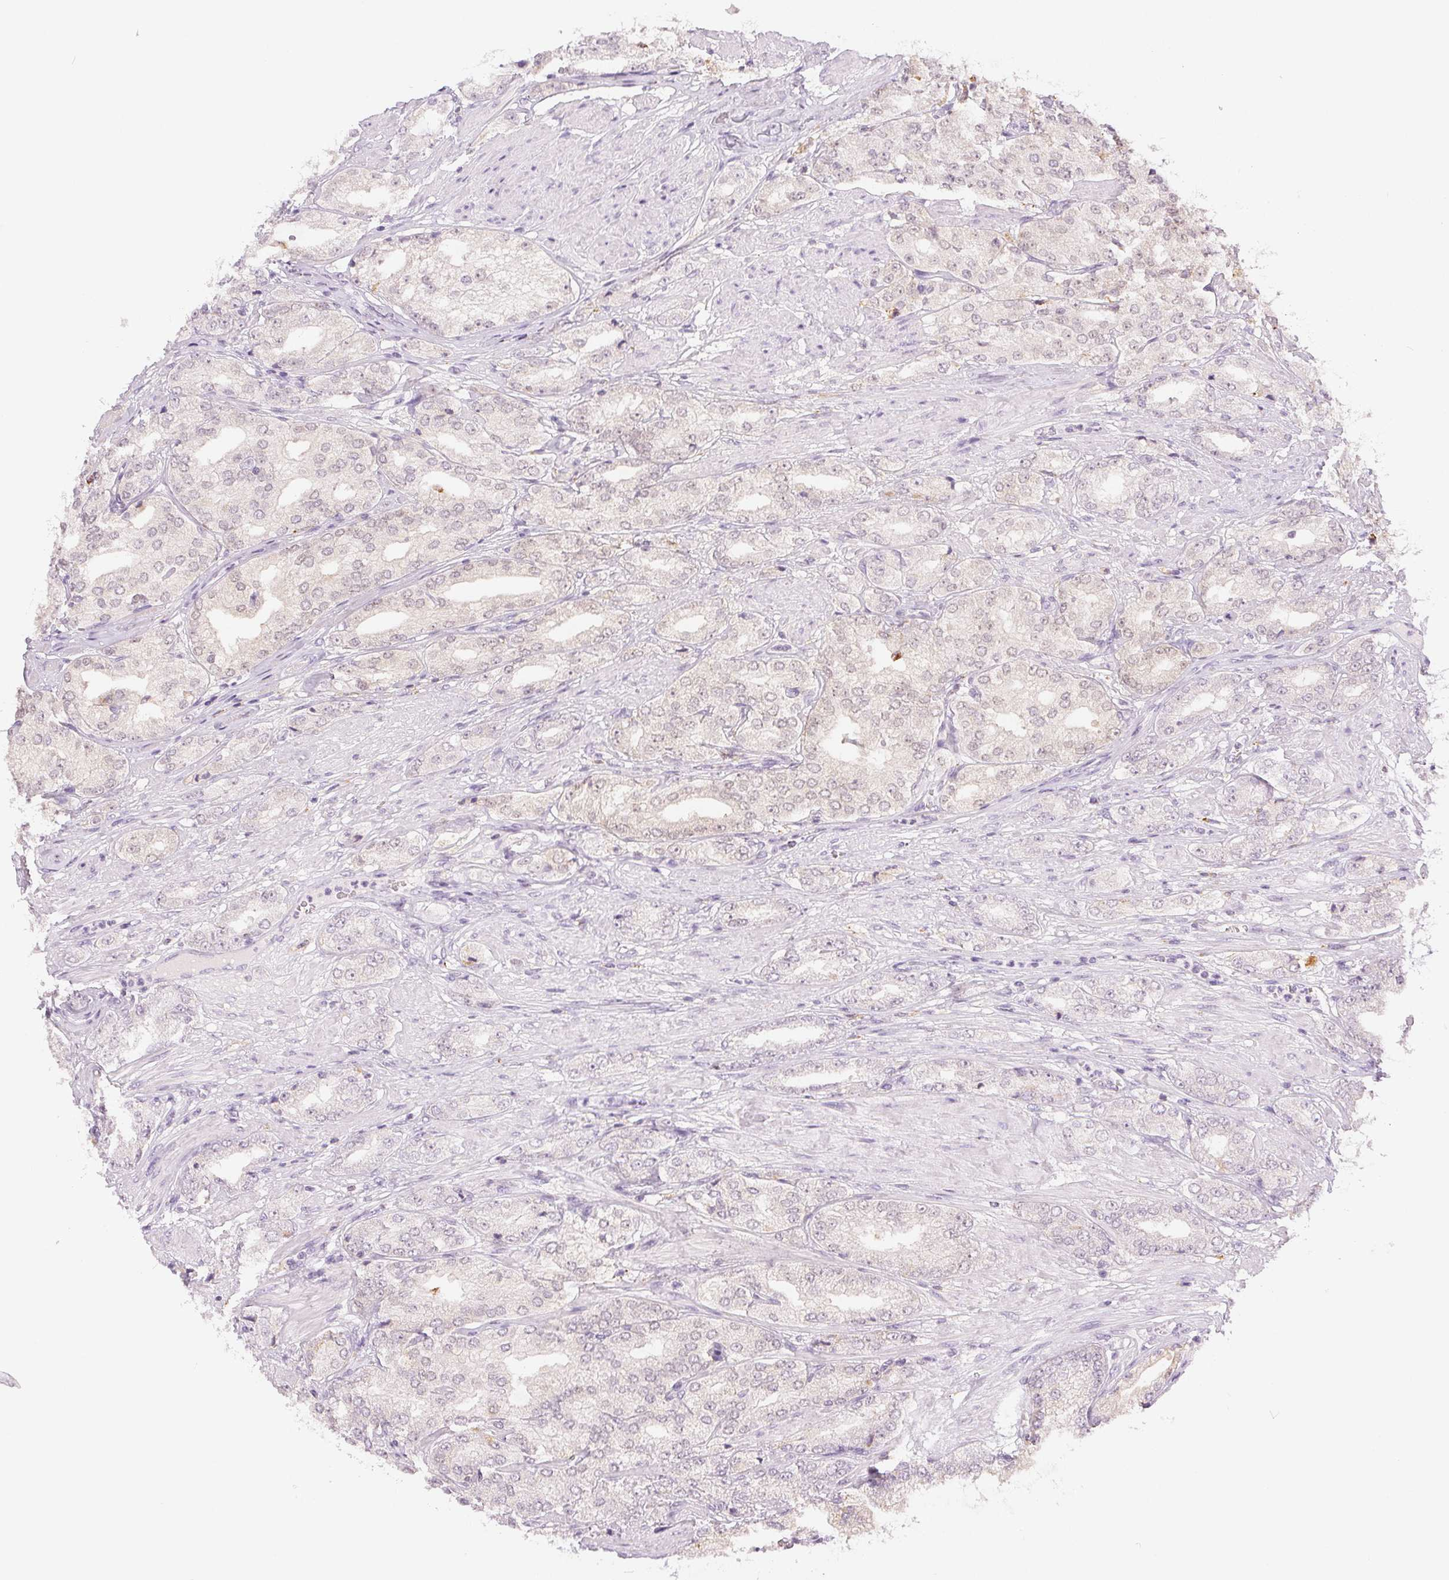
{"staining": {"intensity": "negative", "quantity": "none", "location": "none"}, "tissue": "prostate cancer", "cell_type": "Tumor cells", "image_type": "cancer", "snomed": [{"axis": "morphology", "description": "Adenocarcinoma, High grade"}, {"axis": "topography", "description": "Prostate"}], "caption": "High power microscopy micrograph of an IHC histopathology image of prostate adenocarcinoma (high-grade), revealing no significant staining in tumor cells.", "gene": "SLC5A2", "patient": {"sex": "male", "age": 68}}